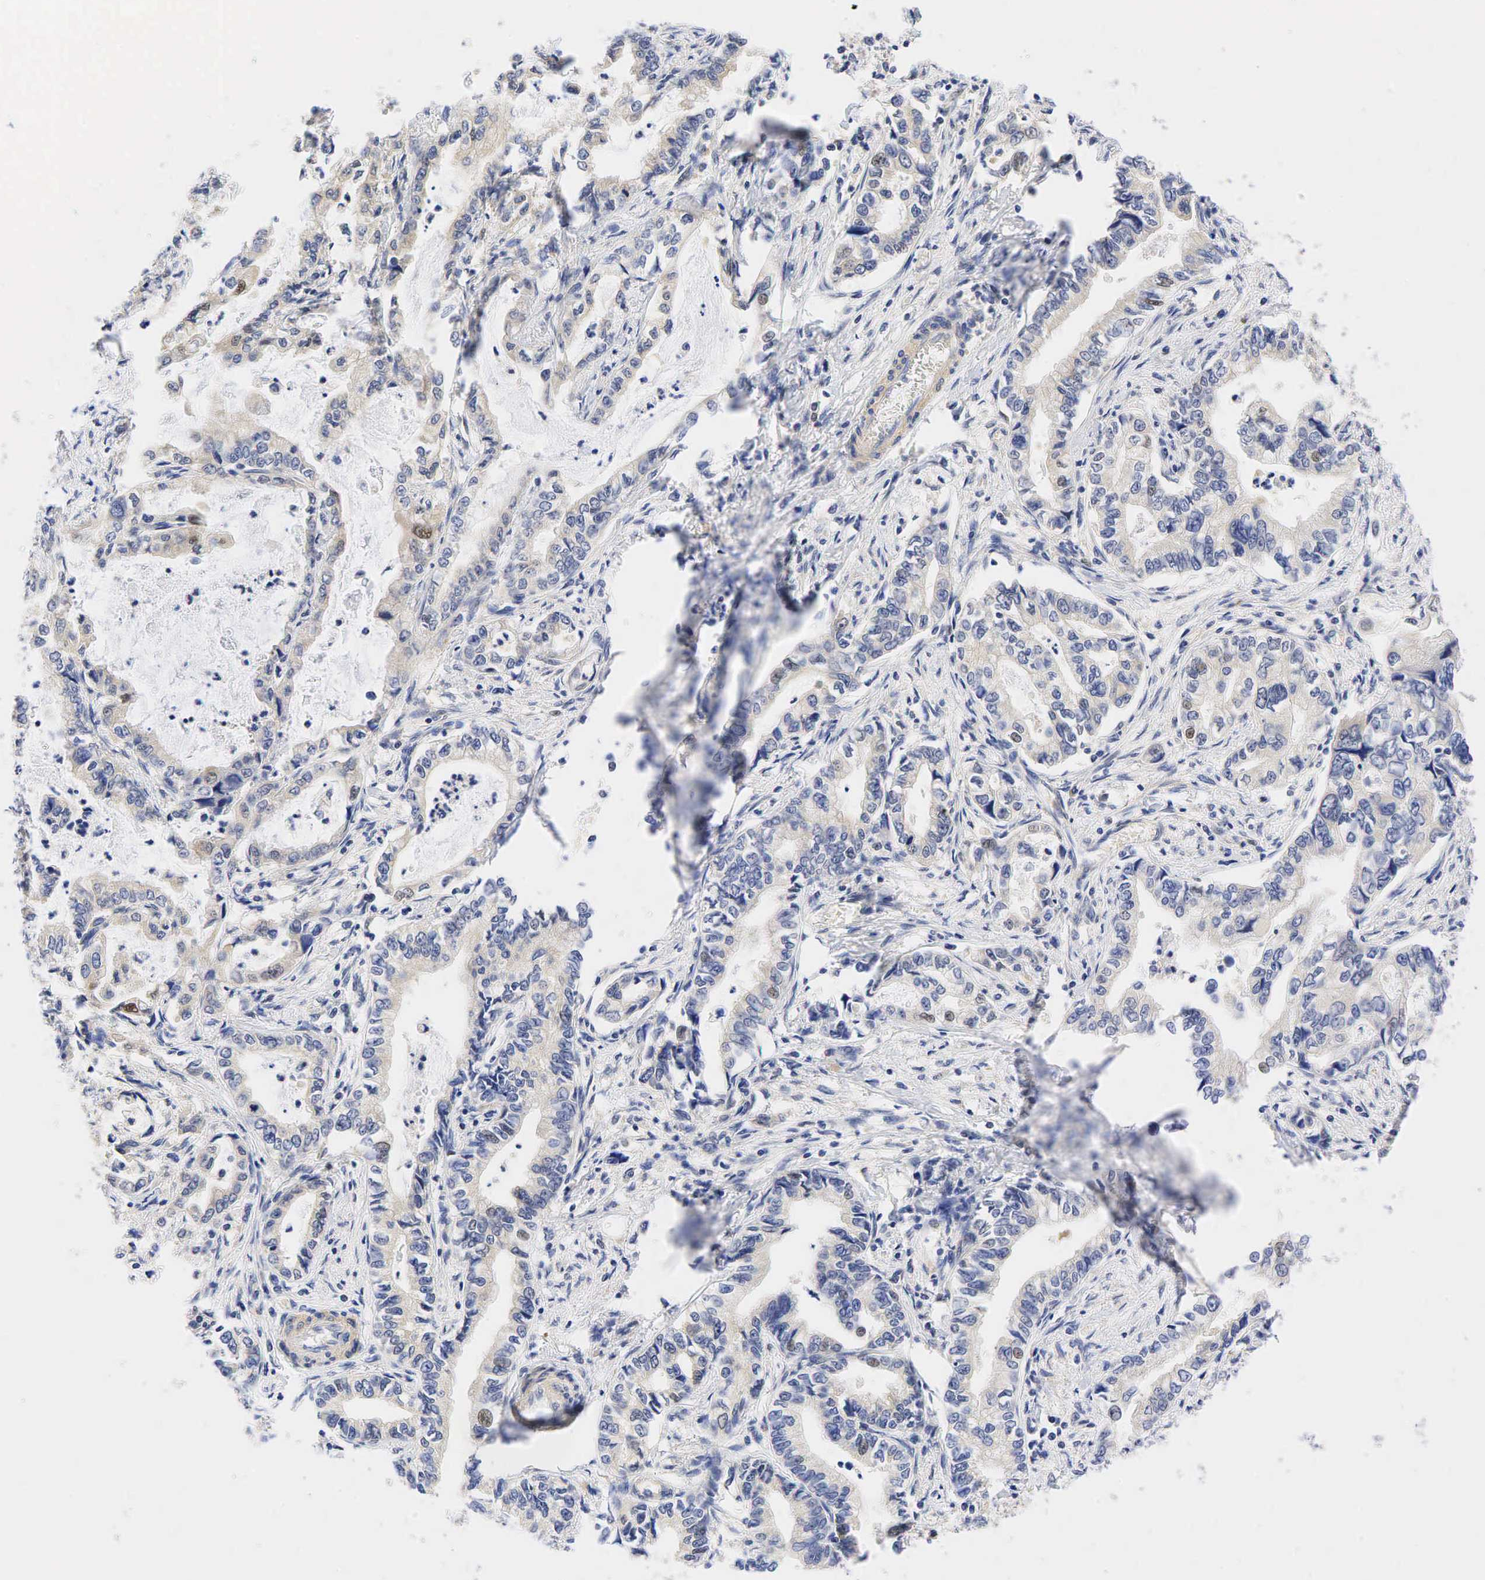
{"staining": {"intensity": "moderate", "quantity": "<25%", "location": "nuclear"}, "tissue": "stomach cancer", "cell_type": "Tumor cells", "image_type": "cancer", "snomed": [{"axis": "morphology", "description": "Adenocarcinoma, NOS"}, {"axis": "topography", "description": "Pancreas"}, {"axis": "topography", "description": "Stomach, upper"}], "caption": "Human stomach cancer (adenocarcinoma) stained with a brown dye shows moderate nuclear positive expression in about <25% of tumor cells.", "gene": "CCND1", "patient": {"sex": "male", "age": 77}}